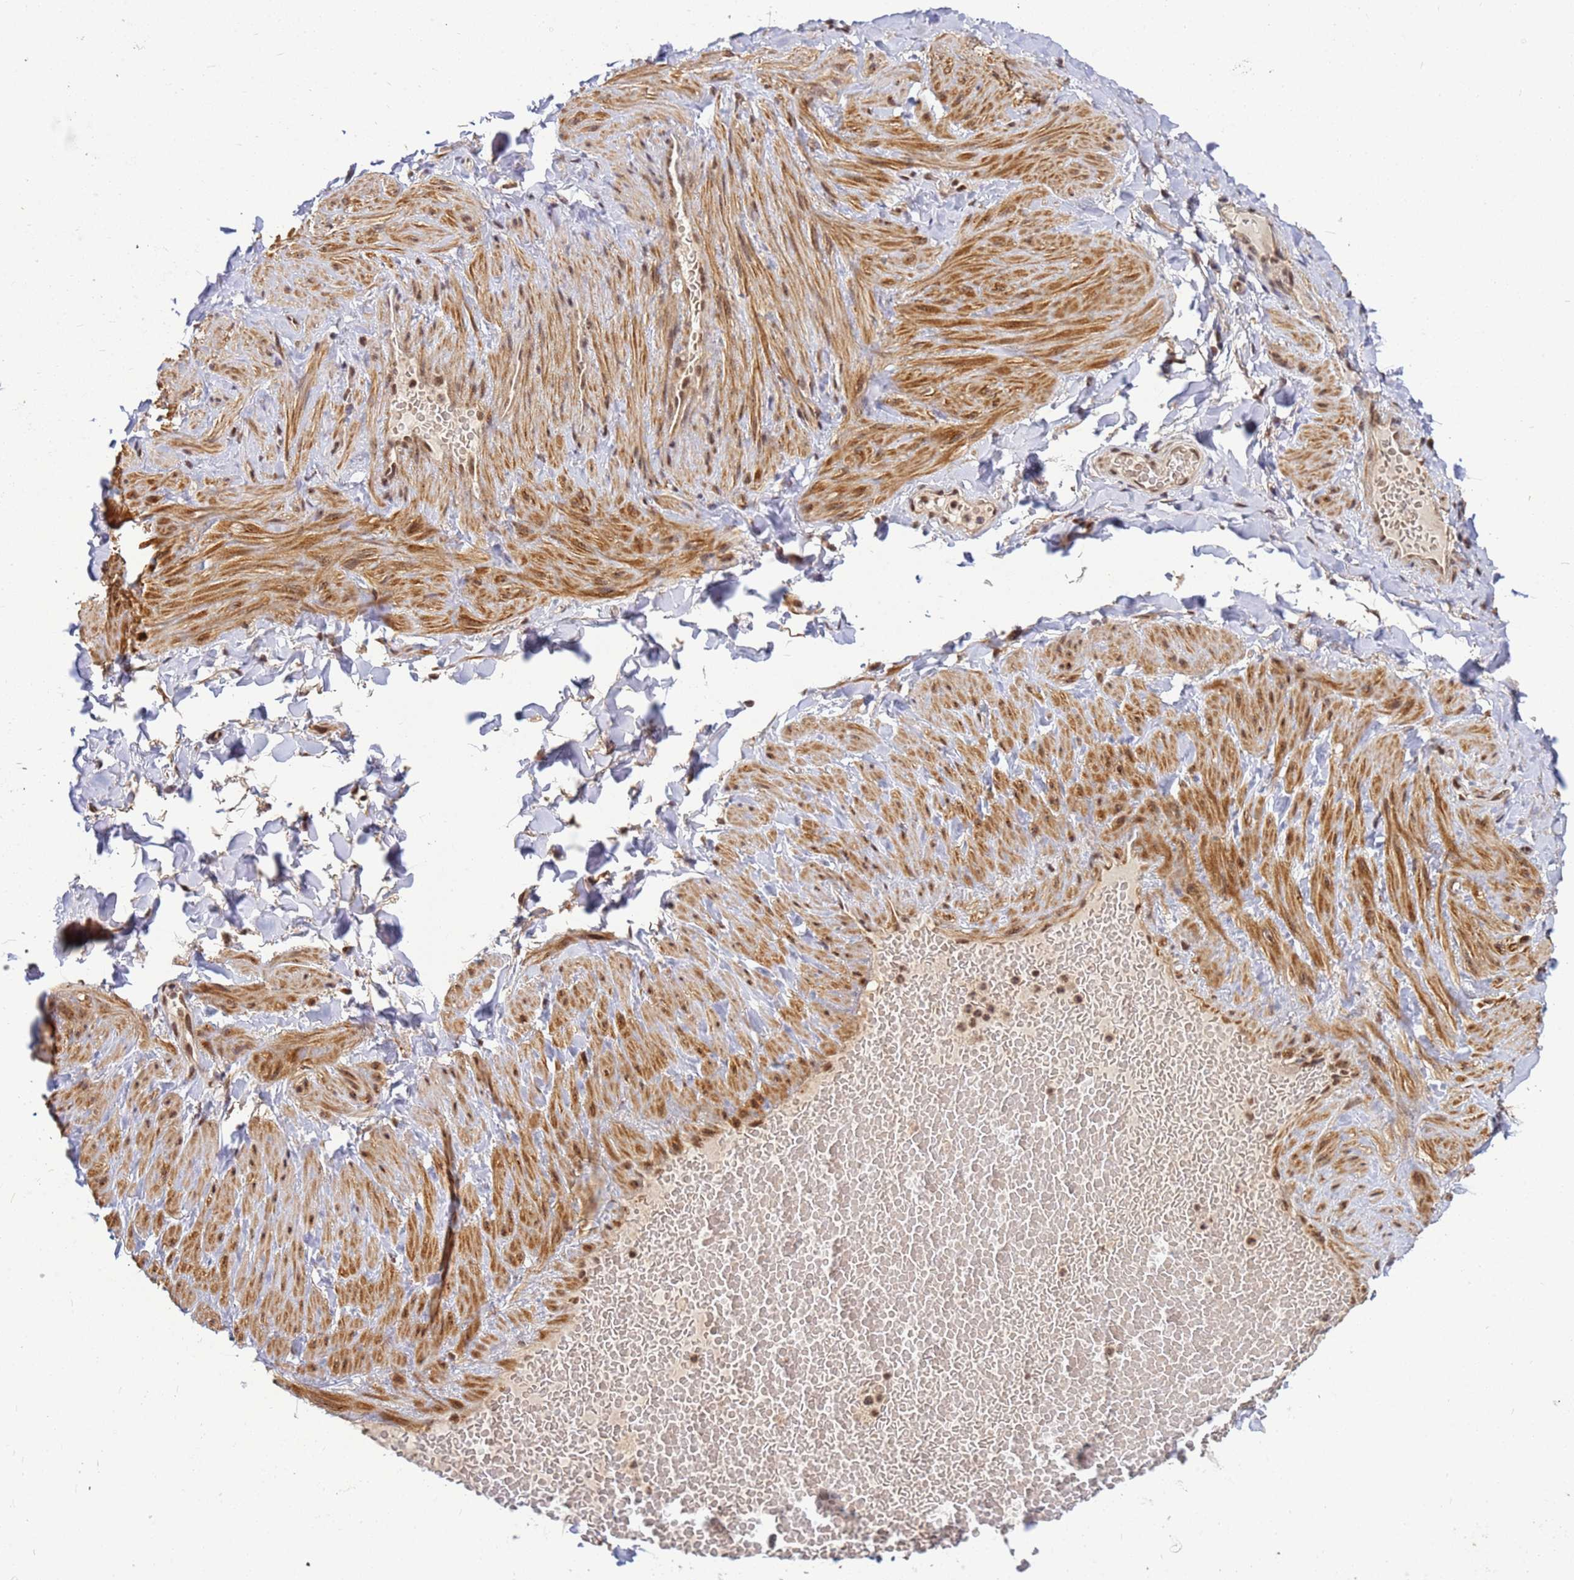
{"staining": {"intensity": "moderate", "quantity": ">75%", "location": "cytoplasmic/membranous,nuclear"}, "tissue": "soft tissue", "cell_type": "Fibroblasts", "image_type": "normal", "snomed": [{"axis": "morphology", "description": "Normal tissue, NOS"}, {"axis": "topography", "description": "Soft tissue"}, {"axis": "topography", "description": "Vascular tissue"}], "caption": "Moderate cytoplasmic/membranous,nuclear expression is present in approximately >75% of fibroblasts in normal soft tissue.", "gene": "NCBP2", "patient": {"sex": "male", "age": 54}}